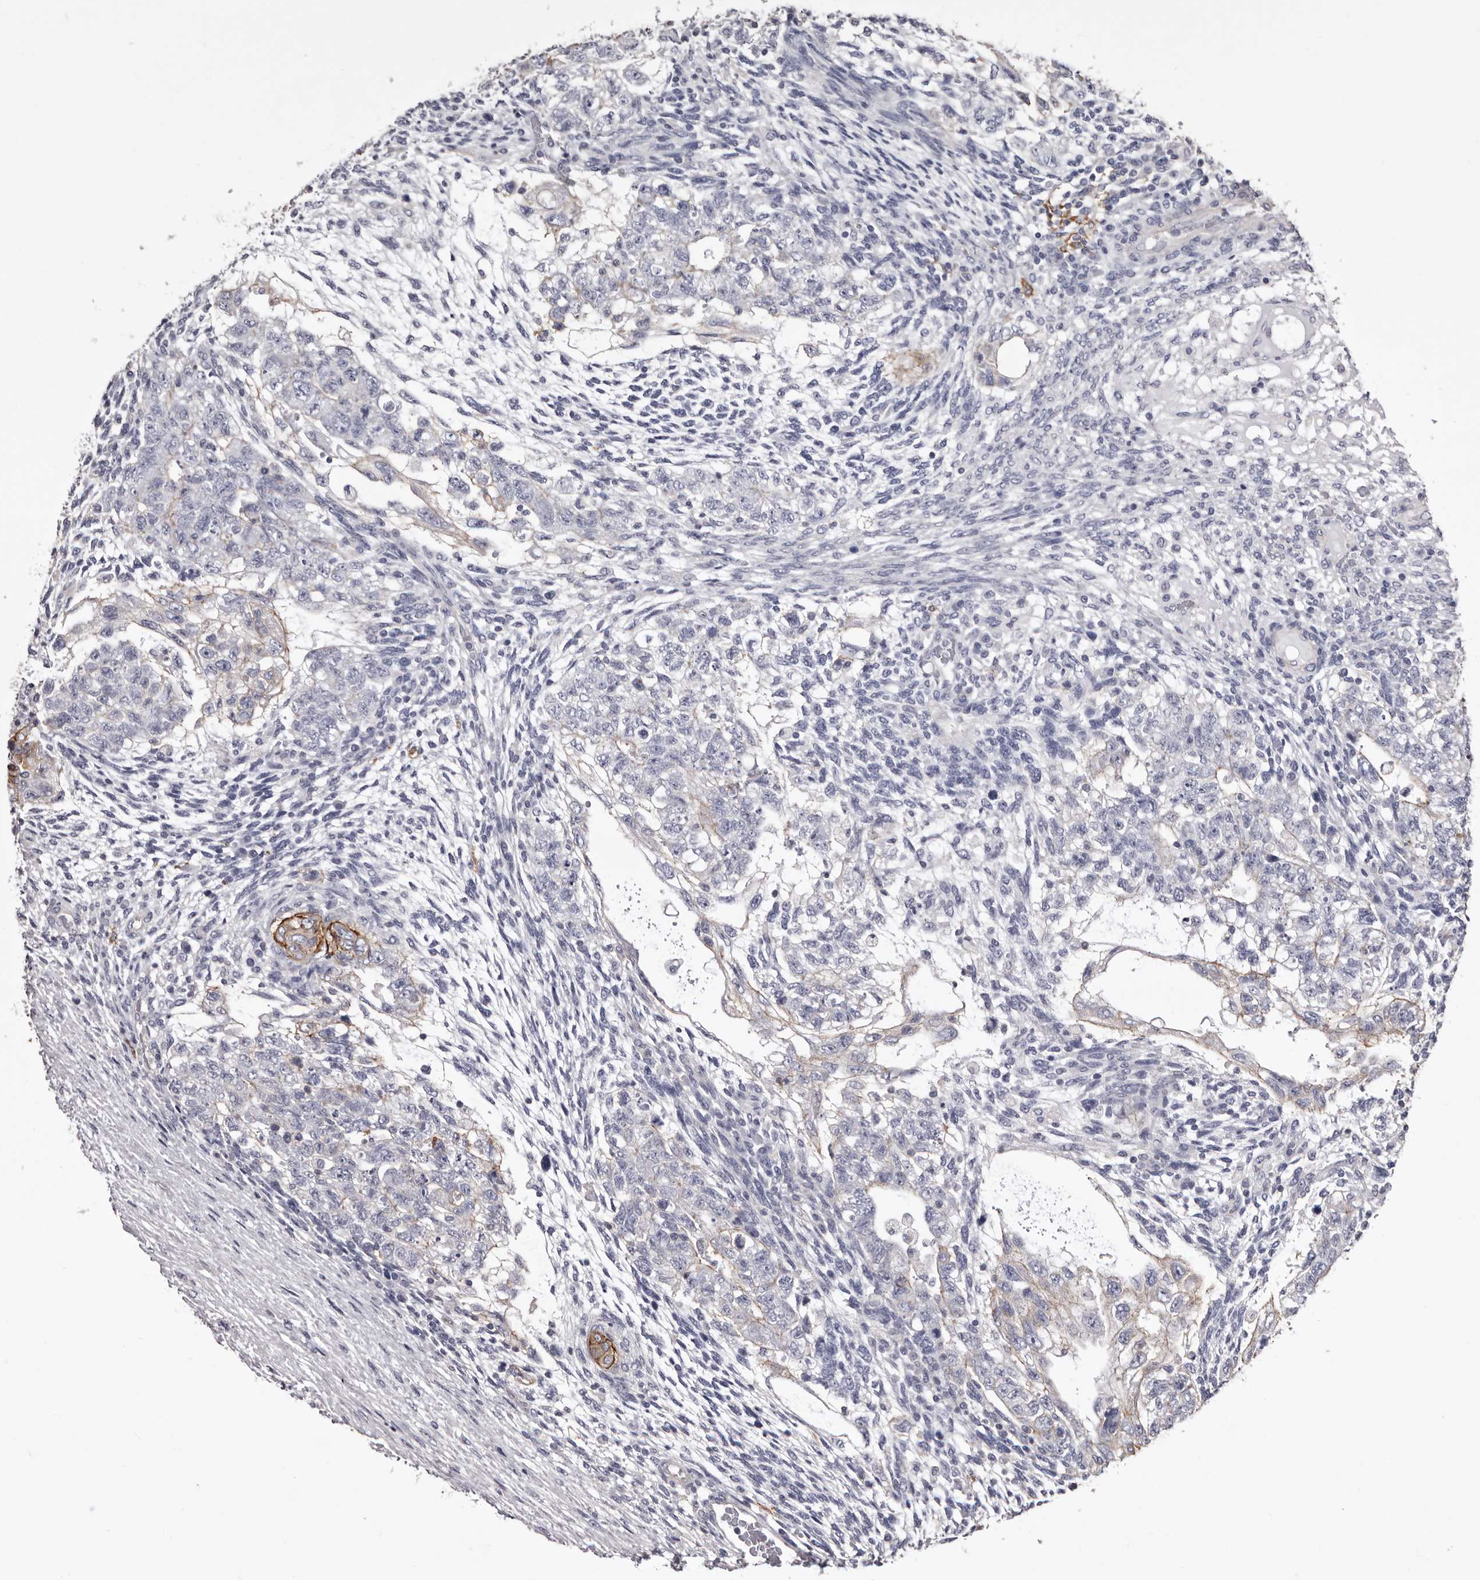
{"staining": {"intensity": "moderate", "quantity": "<25%", "location": "cytoplasmic/membranous"}, "tissue": "testis cancer", "cell_type": "Tumor cells", "image_type": "cancer", "snomed": [{"axis": "morphology", "description": "Normal tissue, NOS"}, {"axis": "morphology", "description": "Carcinoma, Embryonal, NOS"}, {"axis": "topography", "description": "Testis"}], "caption": "Immunohistochemistry (IHC) staining of testis cancer, which exhibits low levels of moderate cytoplasmic/membranous staining in about <25% of tumor cells indicating moderate cytoplasmic/membranous protein expression. The staining was performed using DAB (3,3'-diaminobenzidine) (brown) for protein detection and nuclei were counterstained in hematoxylin (blue).", "gene": "LAD1", "patient": {"sex": "male", "age": 36}}